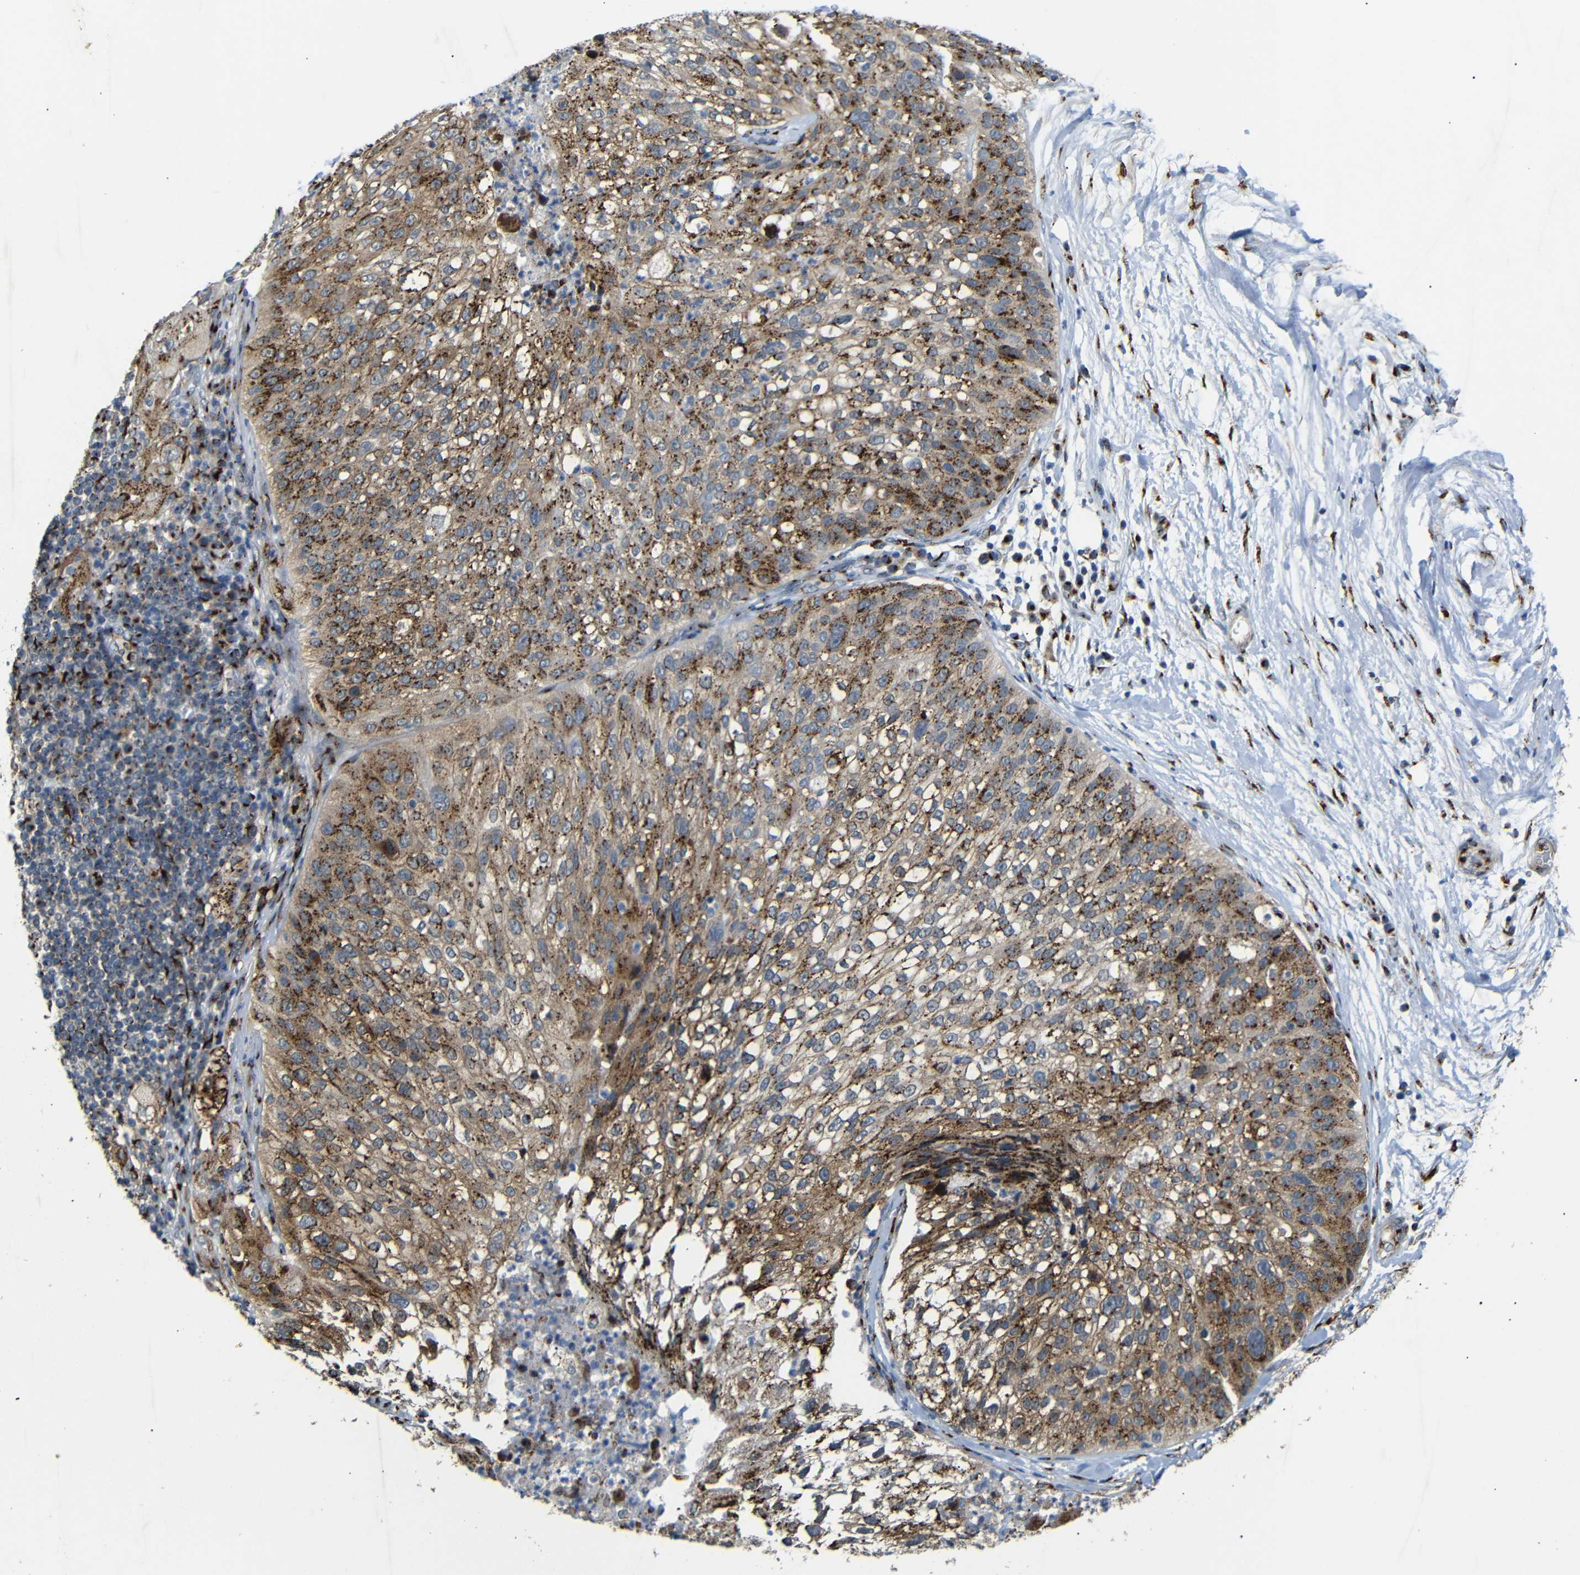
{"staining": {"intensity": "moderate", "quantity": ">75%", "location": "cytoplasmic/membranous"}, "tissue": "lung cancer", "cell_type": "Tumor cells", "image_type": "cancer", "snomed": [{"axis": "morphology", "description": "Inflammation, NOS"}, {"axis": "morphology", "description": "Squamous cell carcinoma, NOS"}, {"axis": "topography", "description": "Lymph node"}, {"axis": "topography", "description": "Soft tissue"}, {"axis": "topography", "description": "Lung"}], "caption": "Immunohistochemical staining of squamous cell carcinoma (lung) reveals medium levels of moderate cytoplasmic/membranous staining in approximately >75% of tumor cells.", "gene": "TGOLN2", "patient": {"sex": "male", "age": 66}}